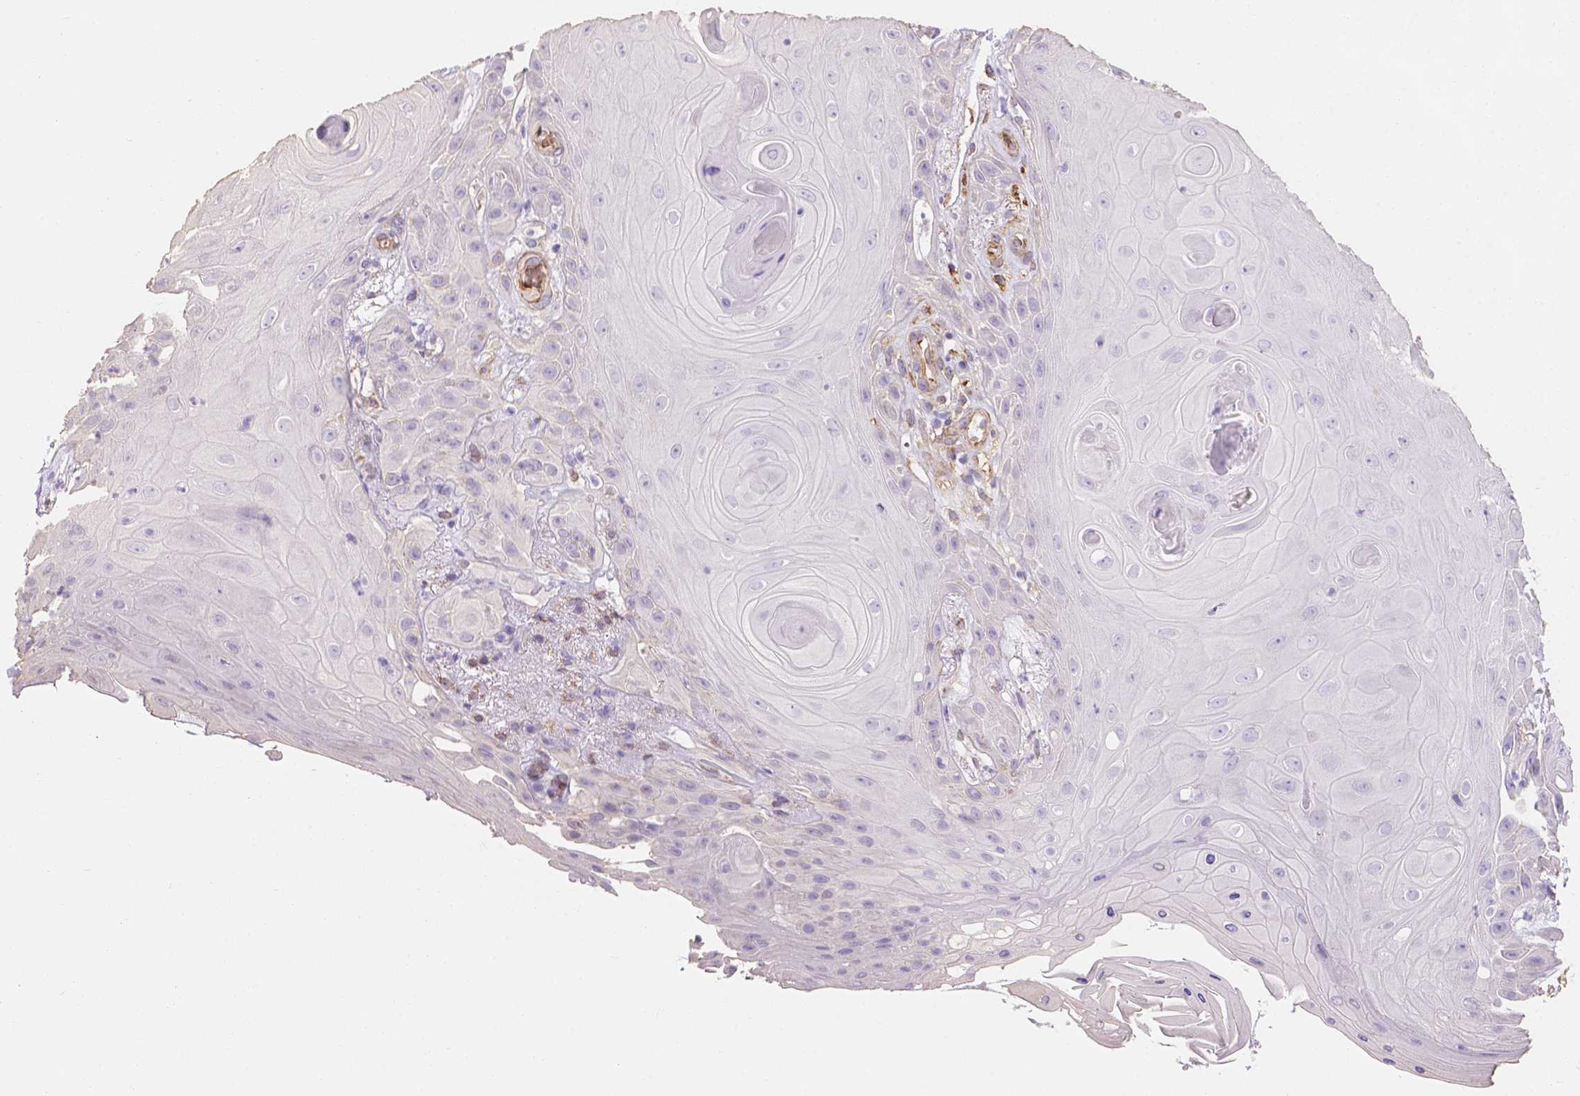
{"staining": {"intensity": "negative", "quantity": "none", "location": "none"}, "tissue": "skin cancer", "cell_type": "Tumor cells", "image_type": "cancer", "snomed": [{"axis": "morphology", "description": "Squamous cell carcinoma, NOS"}, {"axis": "topography", "description": "Skin"}], "caption": "Micrograph shows no protein staining in tumor cells of skin squamous cell carcinoma tissue. (DAB immunohistochemistry, high magnification).", "gene": "SLC40A1", "patient": {"sex": "male", "age": 62}}